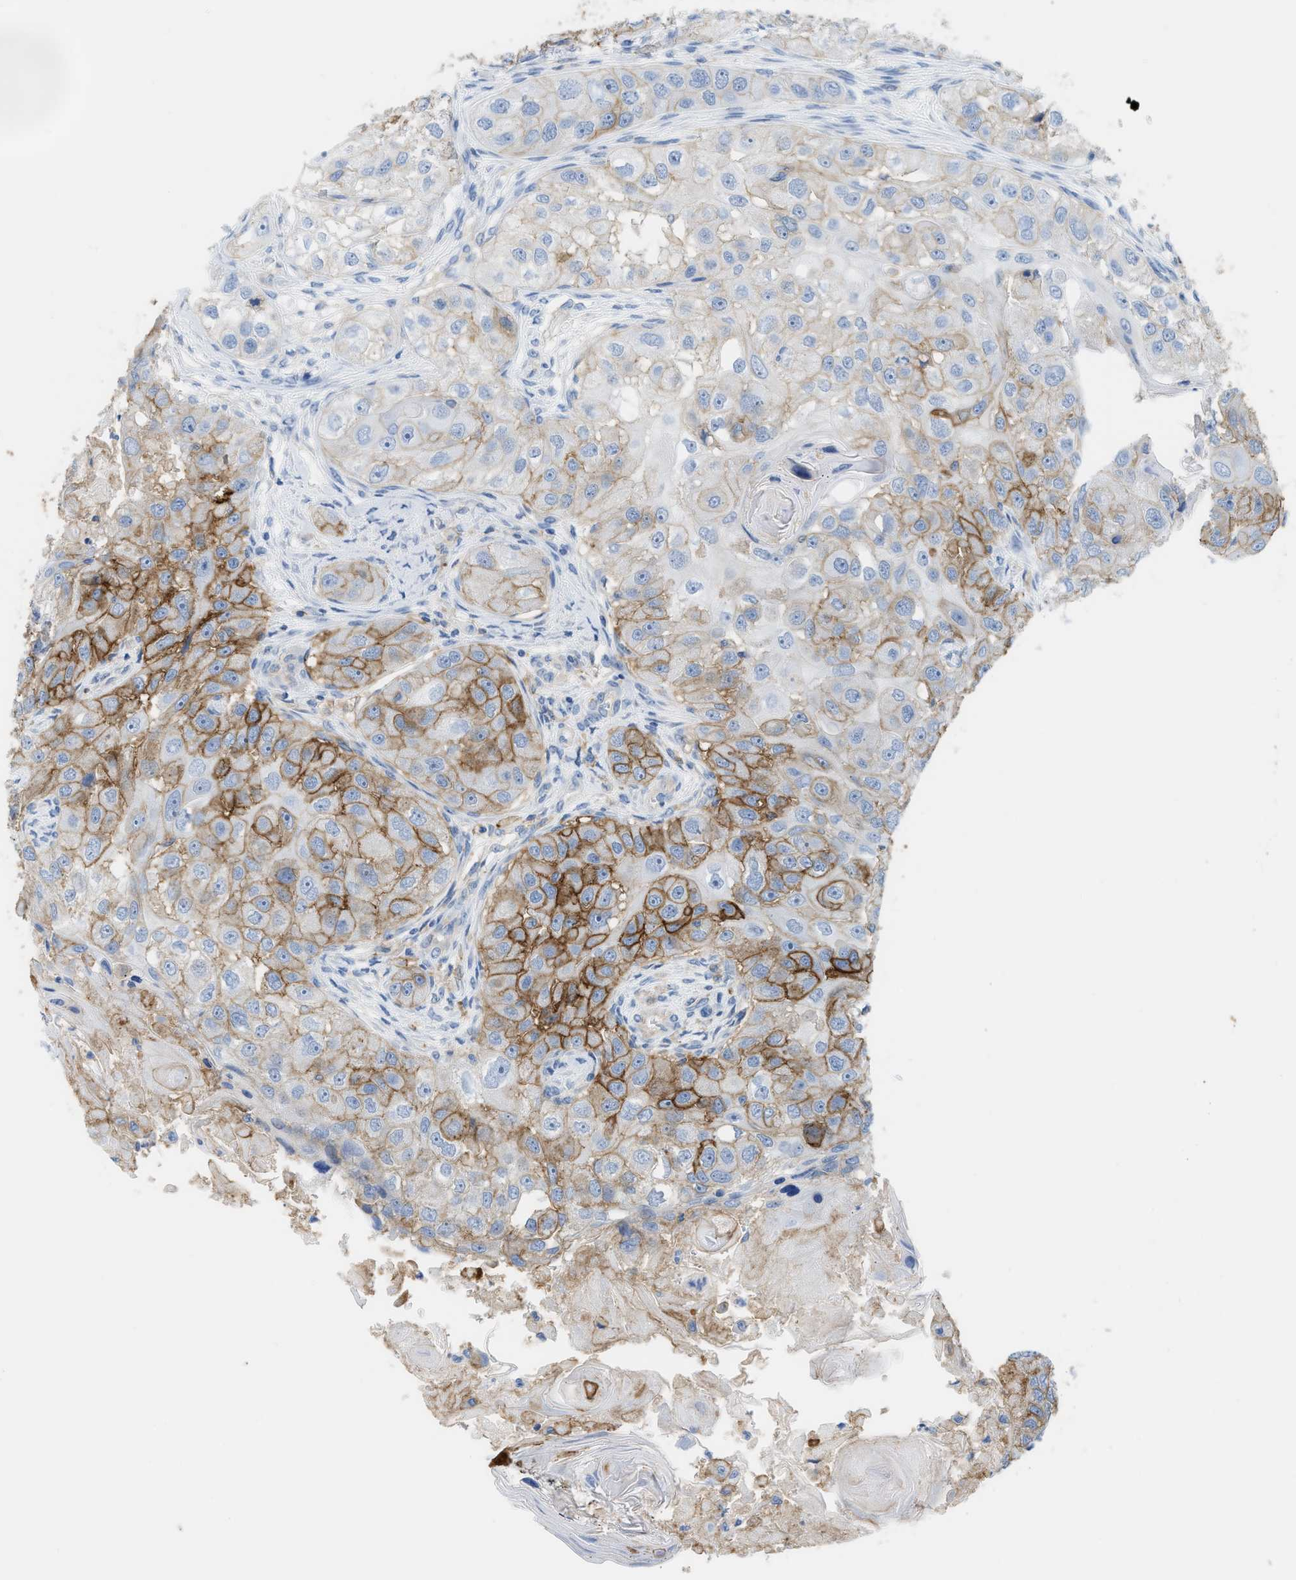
{"staining": {"intensity": "strong", "quantity": "25%-75%", "location": "cytoplasmic/membranous"}, "tissue": "head and neck cancer", "cell_type": "Tumor cells", "image_type": "cancer", "snomed": [{"axis": "morphology", "description": "Normal tissue, NOS"}, {"axis": "morphology", "description": "Squamous cell carcinoma, NOS"}, {"axis": "topography", "description": "Skeletal muscle"}, {"axis": "topography", "description": "Head-Neck"}], "caption": "About 25%-75% of tumor cells in head and neck squamous cell carcinoma demonstrate strong cytoplasmic/membranous protein positivity as visualized by brown immunohistochemical staining.", "gene": "SLC3A2", "patient": {"sex": "male", "age": 51}}